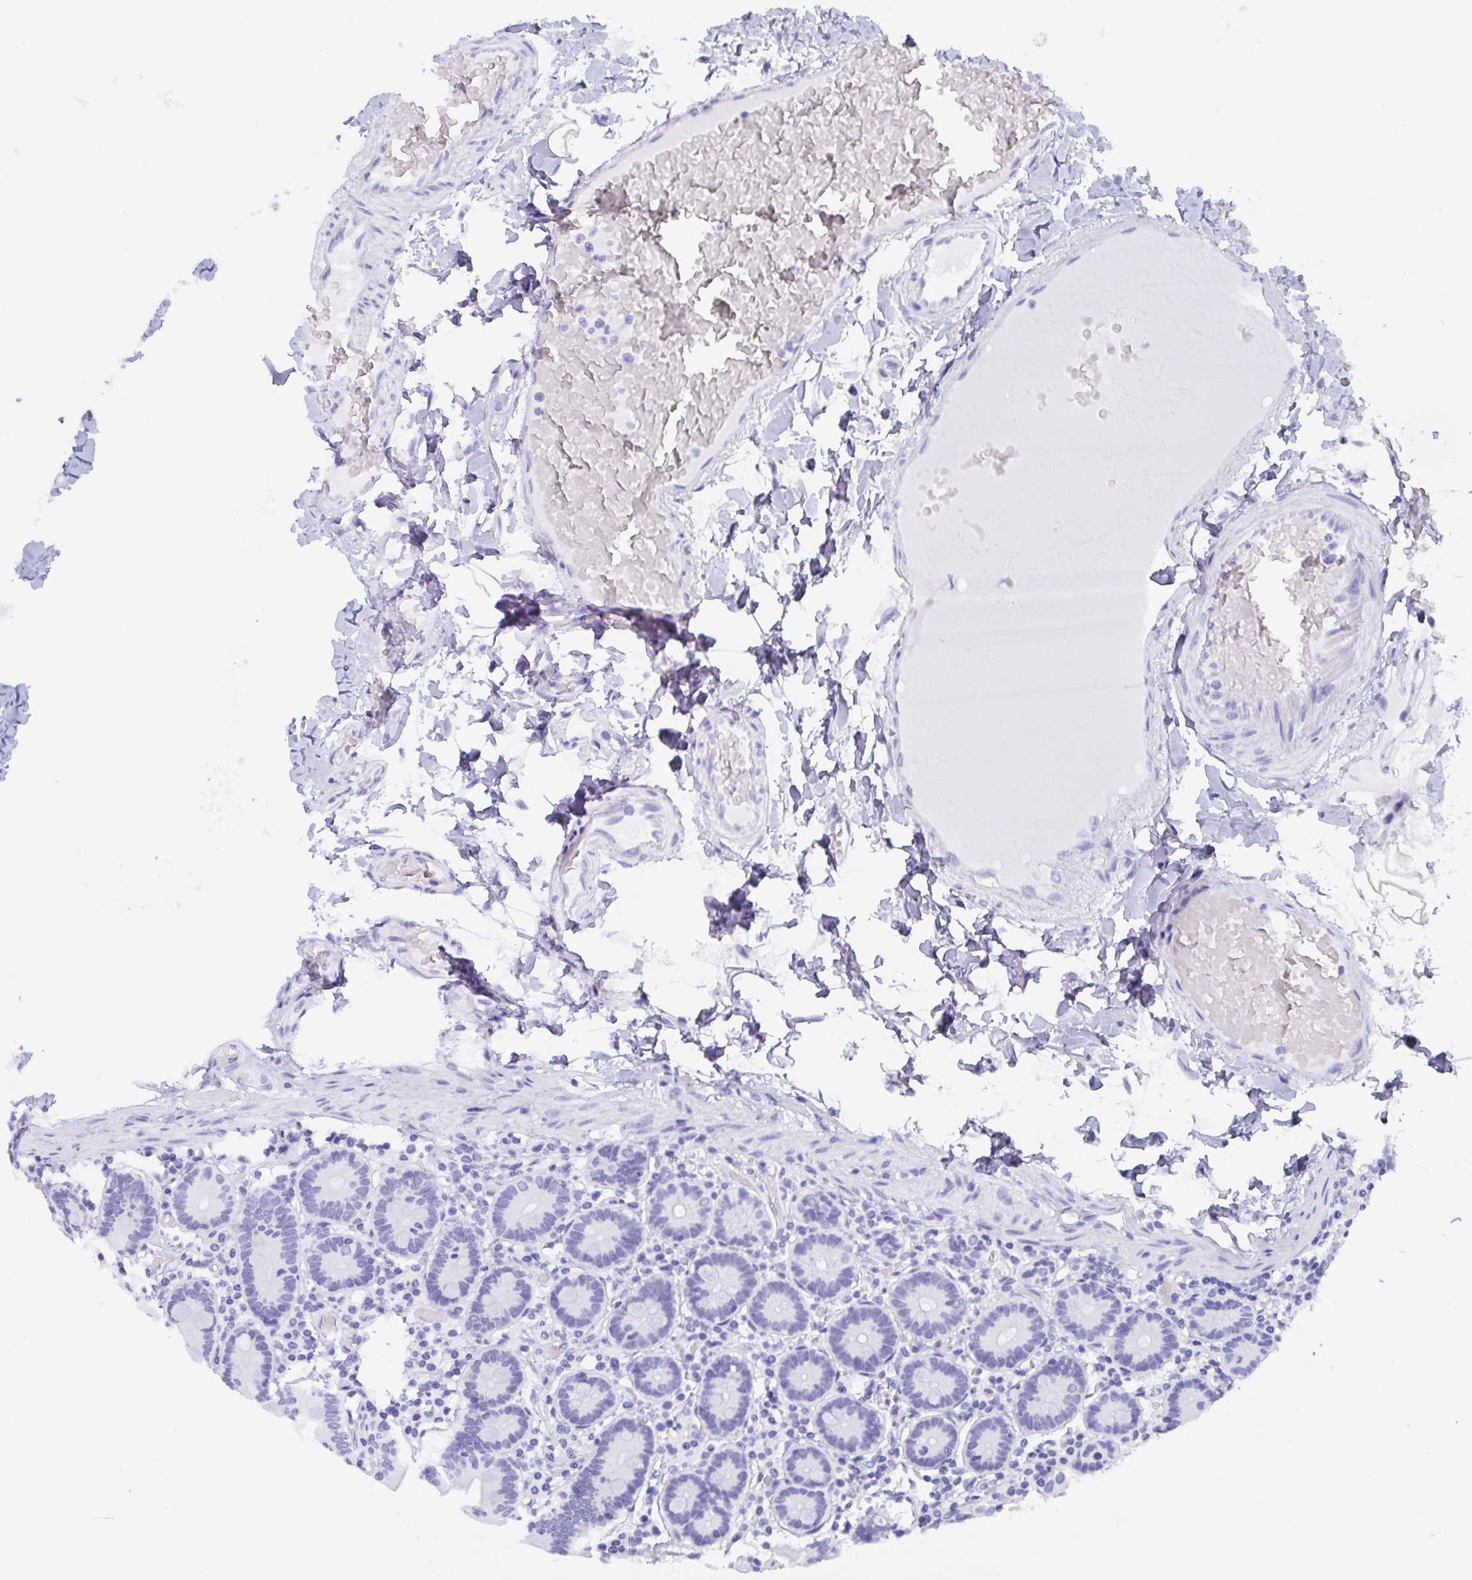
{"staining": {"intensity": "negative", "quantity": "none", "location": "none"}, "tissue": "duodenum", "cell_type": "Glandular cells", "image_type": "normal", "snomed": [{"axis": "morphology", "description": "Normal tissue, NOS"}, {"axis": "topography", "description": "Duodenum"}], "caption": "An IHC micrograph of normal duodenum is shown. There is no staining in glandular cells of duodenum.", "gene": "POU2F3", "patient": {"sex": "female", "age": 62}}